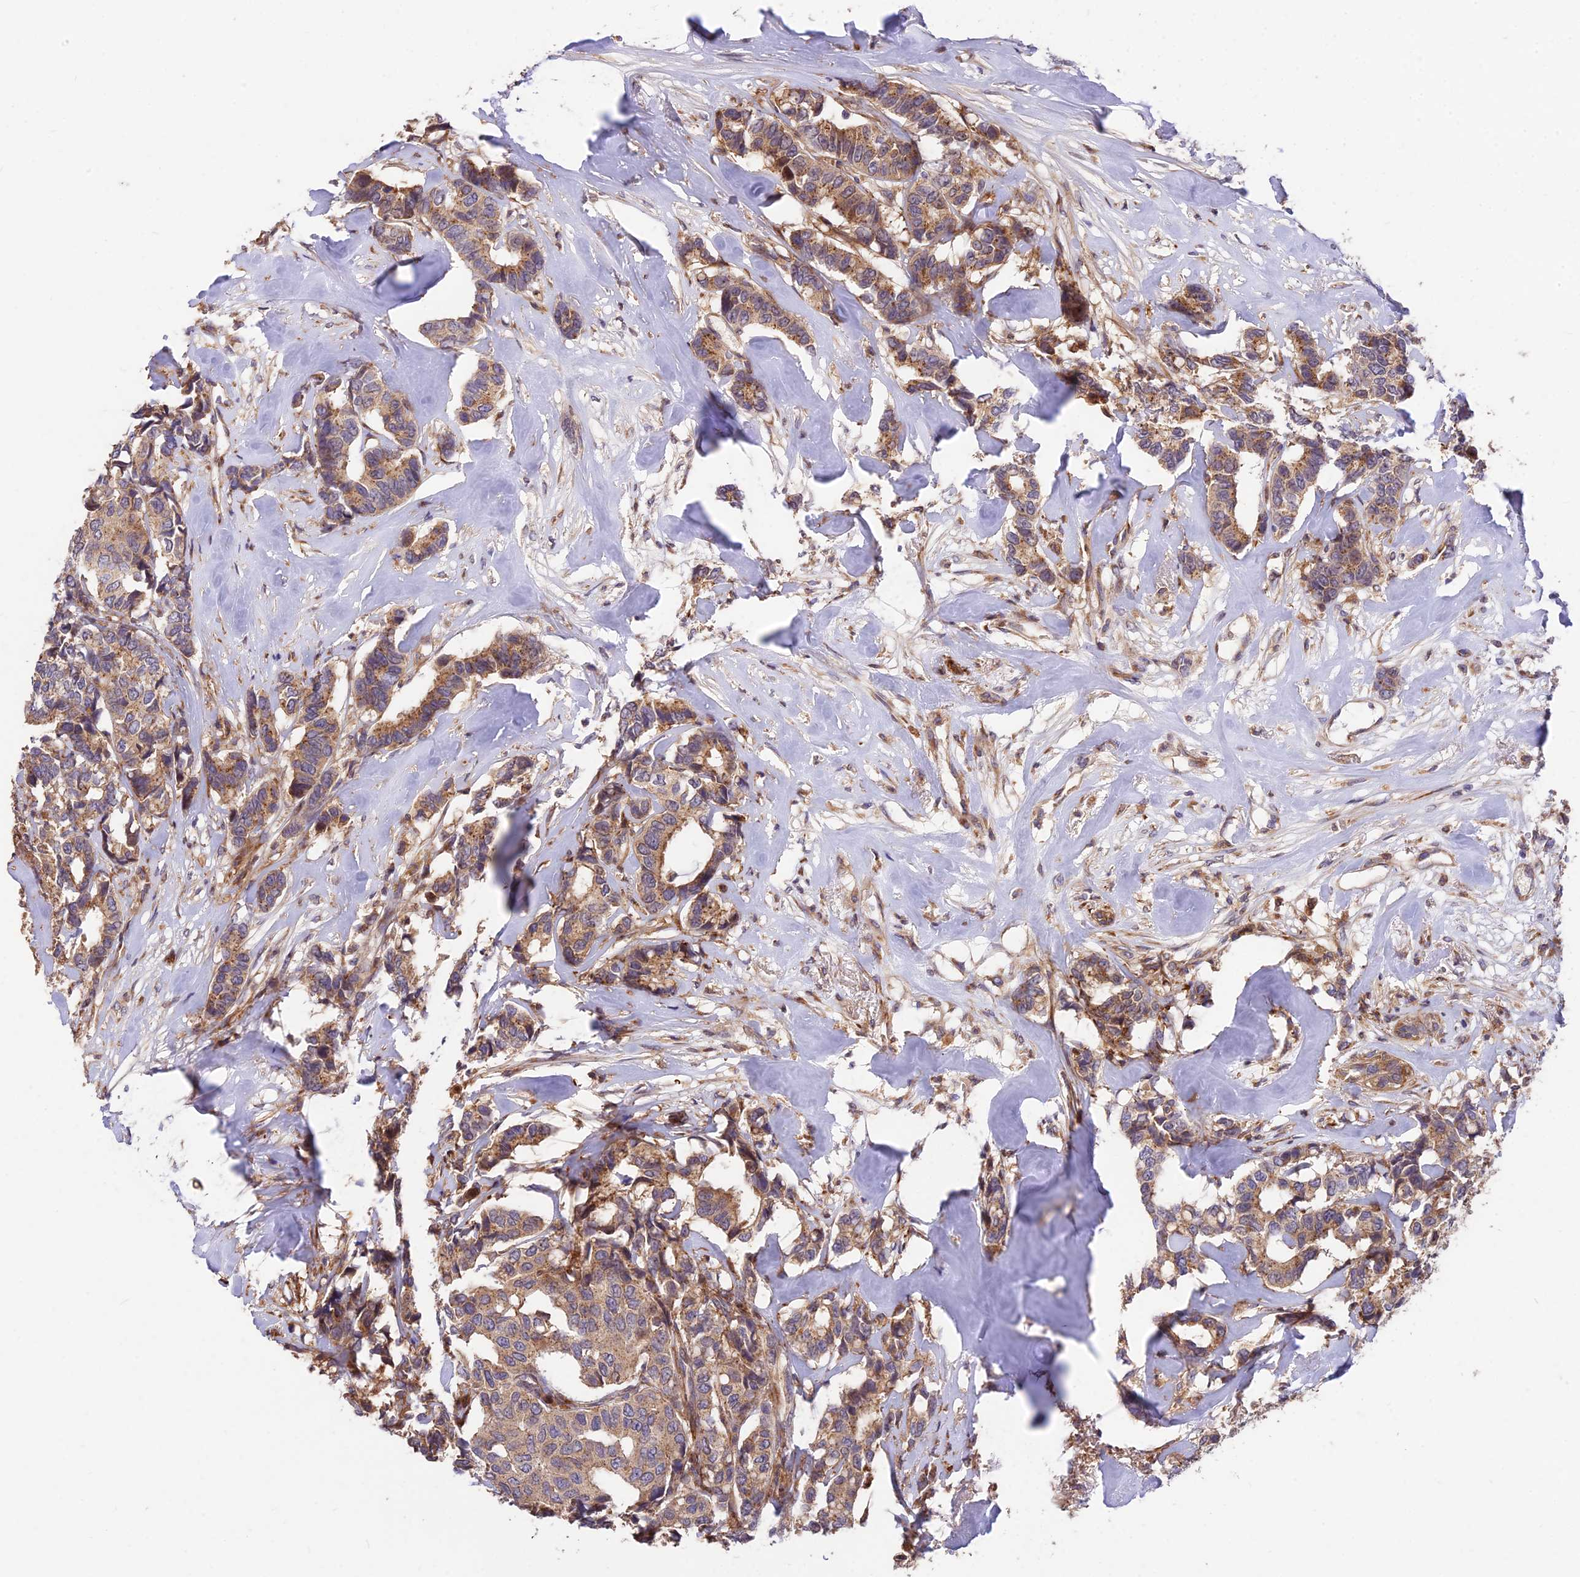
{"staining": {"intensity": "moderate", "quantity": ">75%", "location": "cytoplasmic/membranous"}, "tissue": "breast cancer", "cell_type": "Tumor cells", "image_type": "cancer", "snomed": [{"axis": "morphology", "description": "Duct carcinoma"}, {"axis": "topography", "description": "Breast"}], "caption": "An image of breast cancer (invasive ductal carcinoma) stained for a protein demonstrates moderate cytoplasmic/membranous brown staining in tumor cells.", "gene": "ROCK1", "patient": {"sex": "female", "age": 87}}